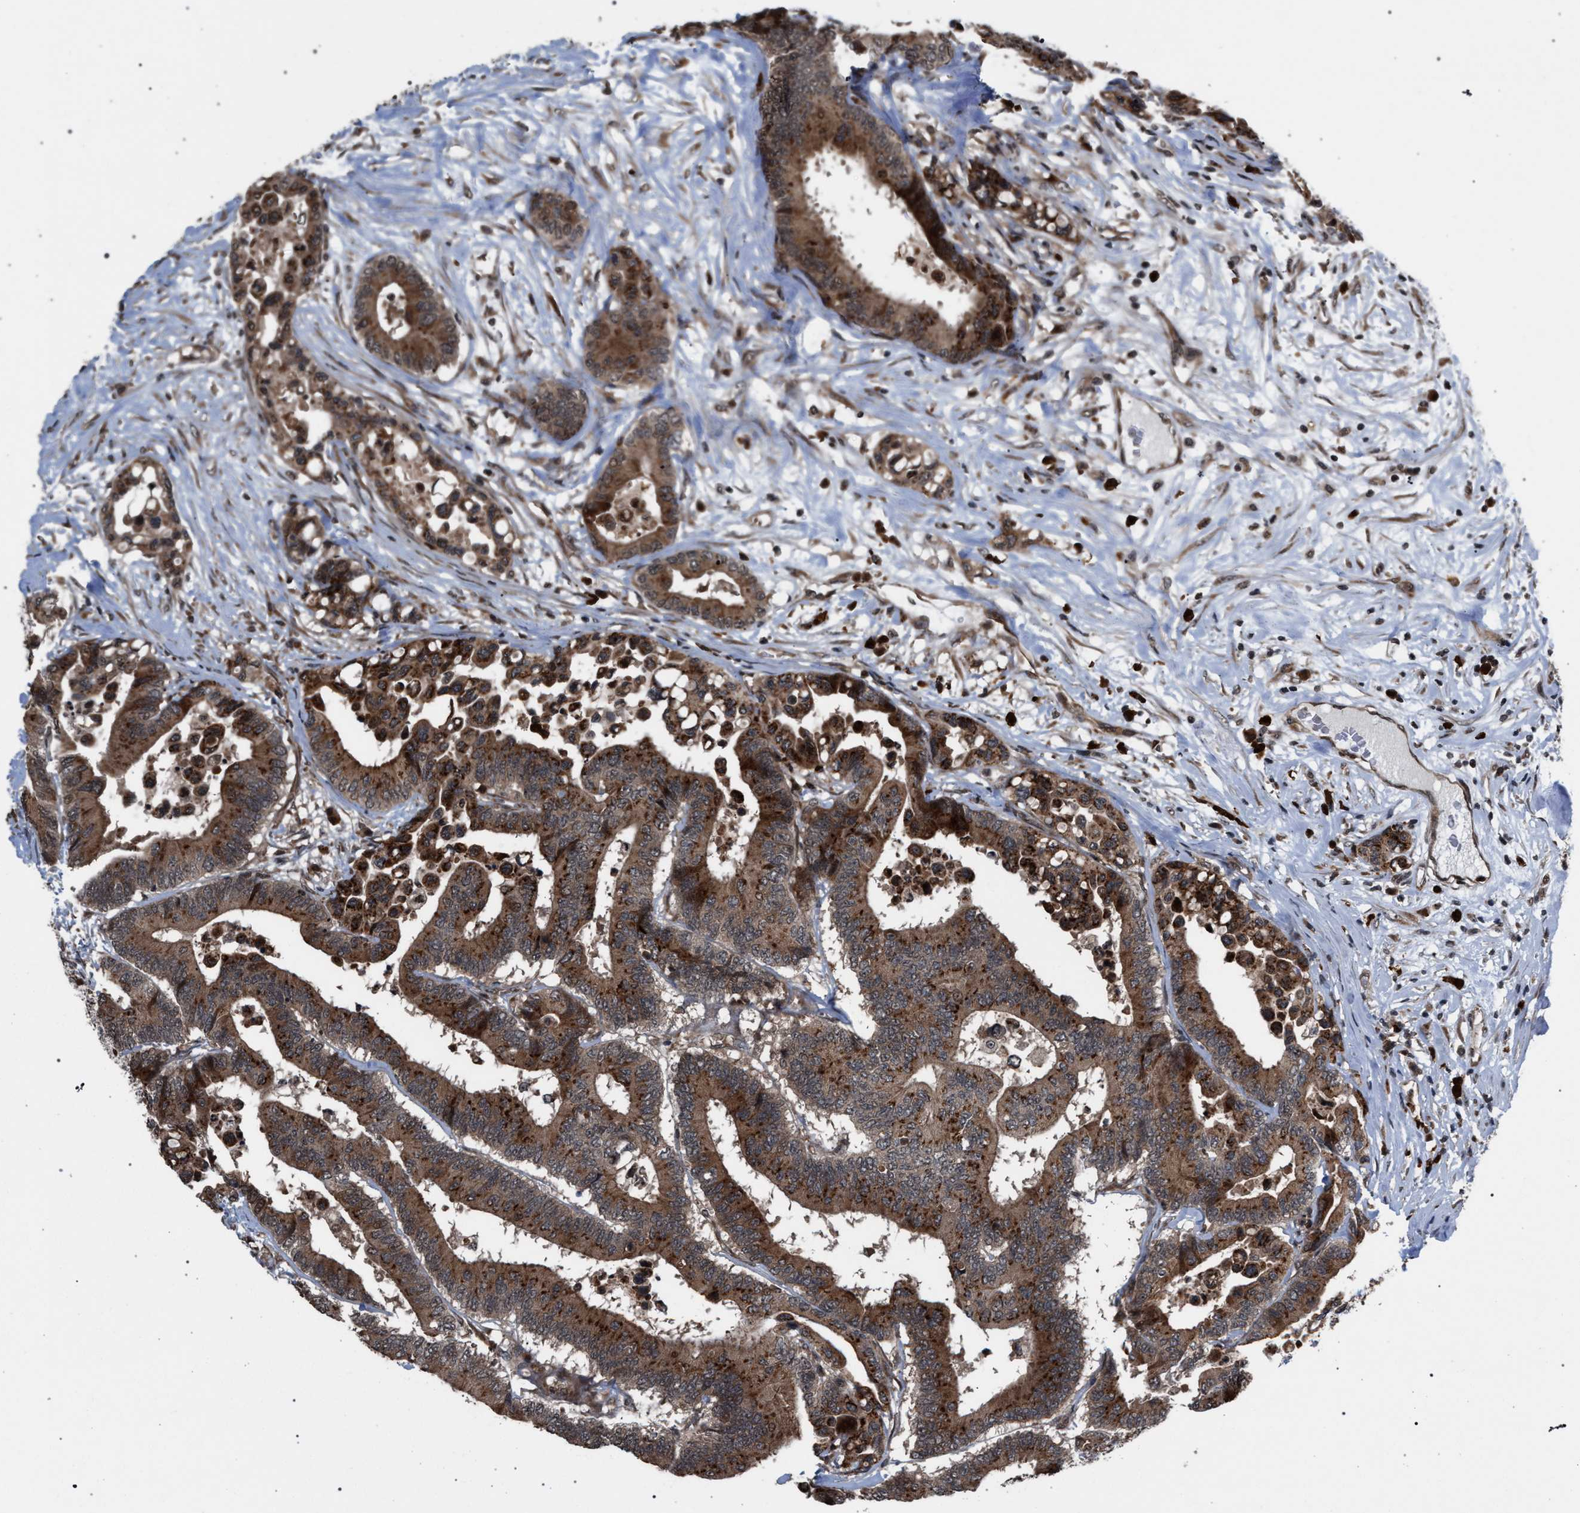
{"staining": {"intensity": "strong", "quantity": ">75%", "location": "cytoplasmic/membranous"}, "tissue": "colorectal cancer", "cell_type": "Tumor cells", "image_type": "cancer", "snomed": [{"axis": "morphology", "description": "Normal tissue, NOS"}, {"axis": "morphology", "description": "Adenocarcinoma, NOS"}, {"axis": "topography", "description": "Colon"}], "caption": "The image exhibits staining of colorectal cancer, revealing strong cytoplasmic/membranous protein staining (brown color) within tumor cells.", "gene": "IRAK4", "patient": {"sex": "male", "age": 82}}